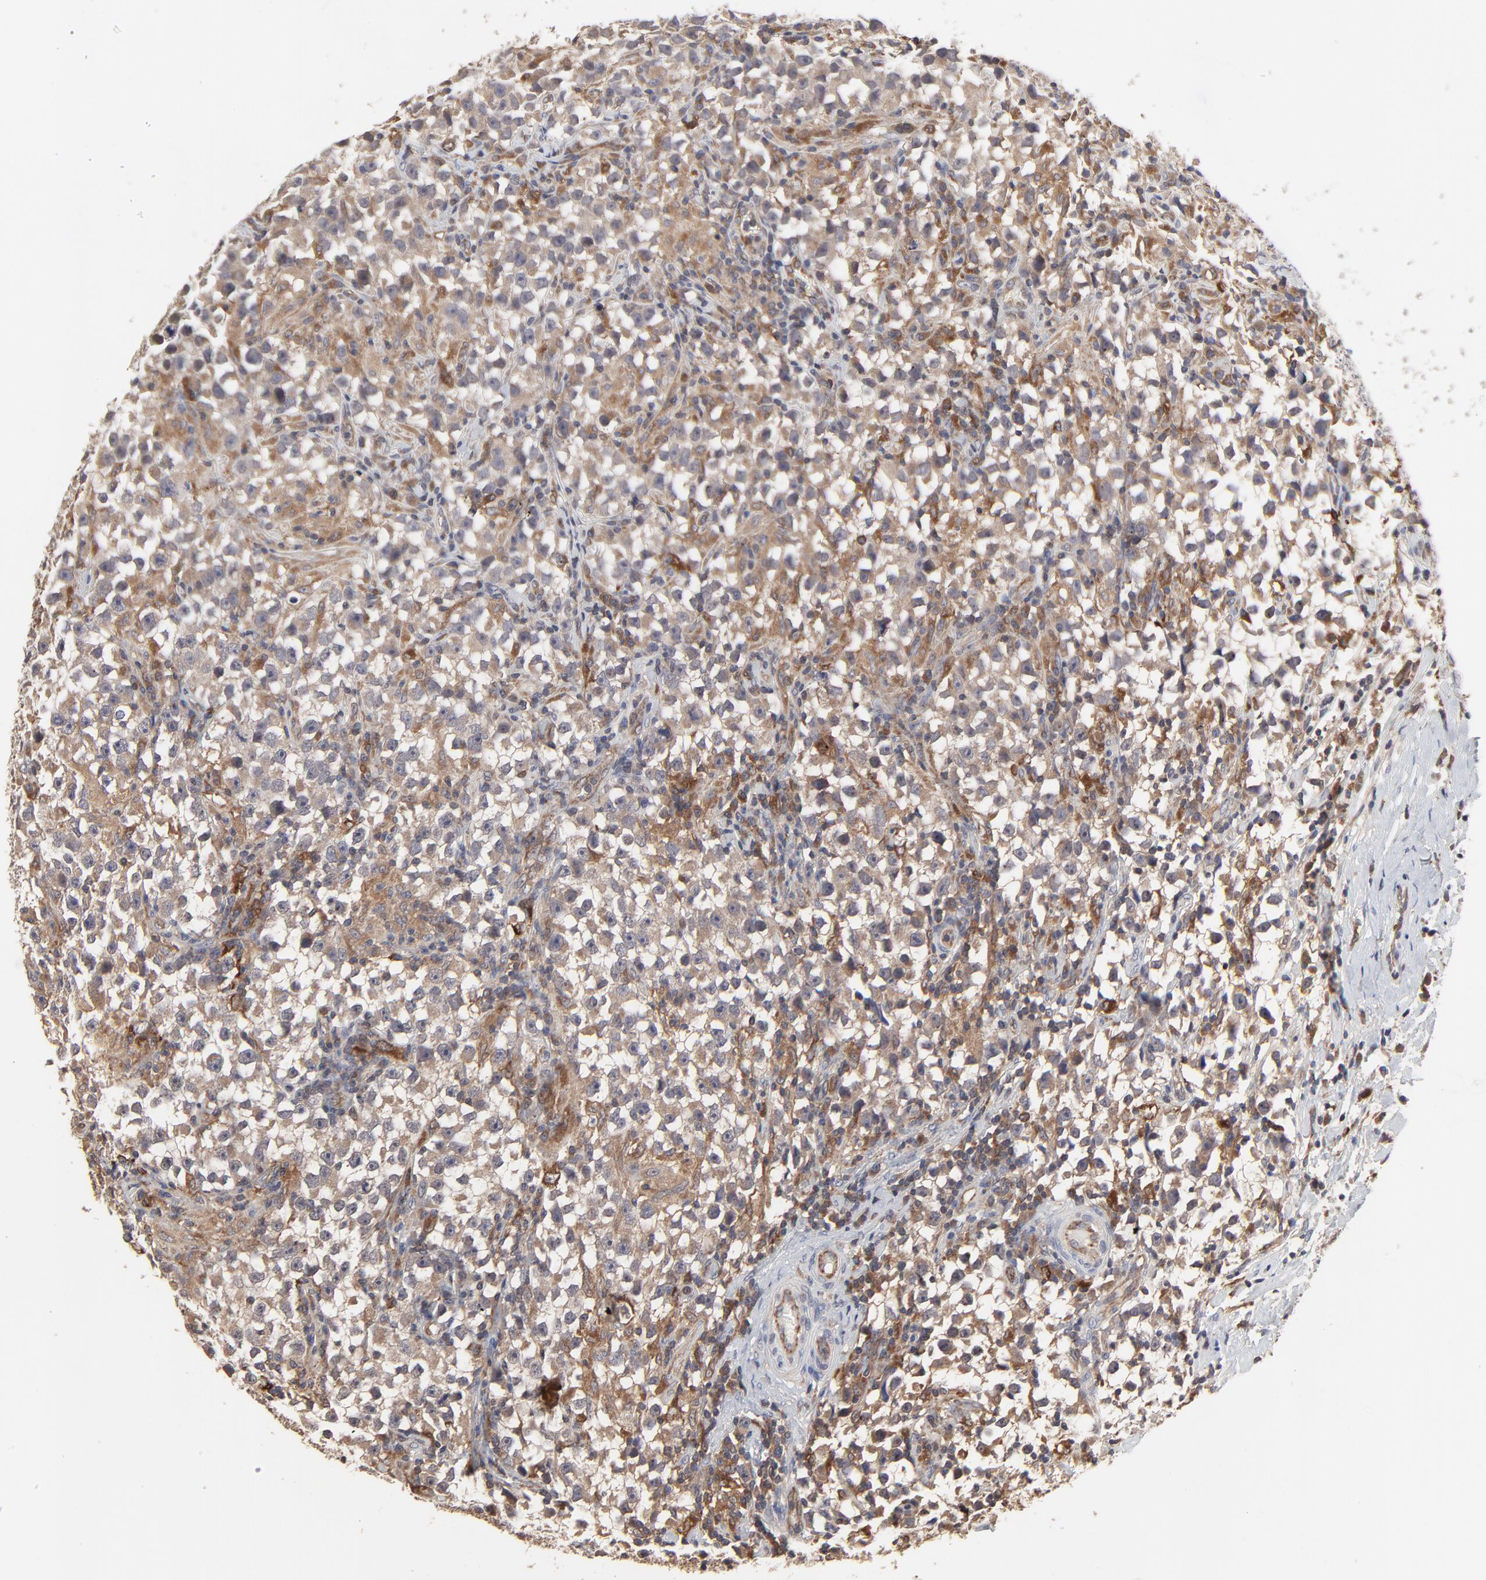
{"staining": {"intensity": "moderate", "quantity": ">75%", "location": "cytoplasmic/membranous"}, "tissue": "testis cancer", "cell_type": "Tumor cells", "image_type": "cancer", "snomed": [{"axis": "morphology", "description": "Seminoma, NOS"}, {"axis": "topography", "description": "Testis"}], "caption": "Brown immunohistochemical staining in human testis cancer exhibits moderate cytoplasmic/membranous staining in approximately >75% of tumor cells.", "gene": "RAB9A", "patient": {"sex": "male", "age": 33}}